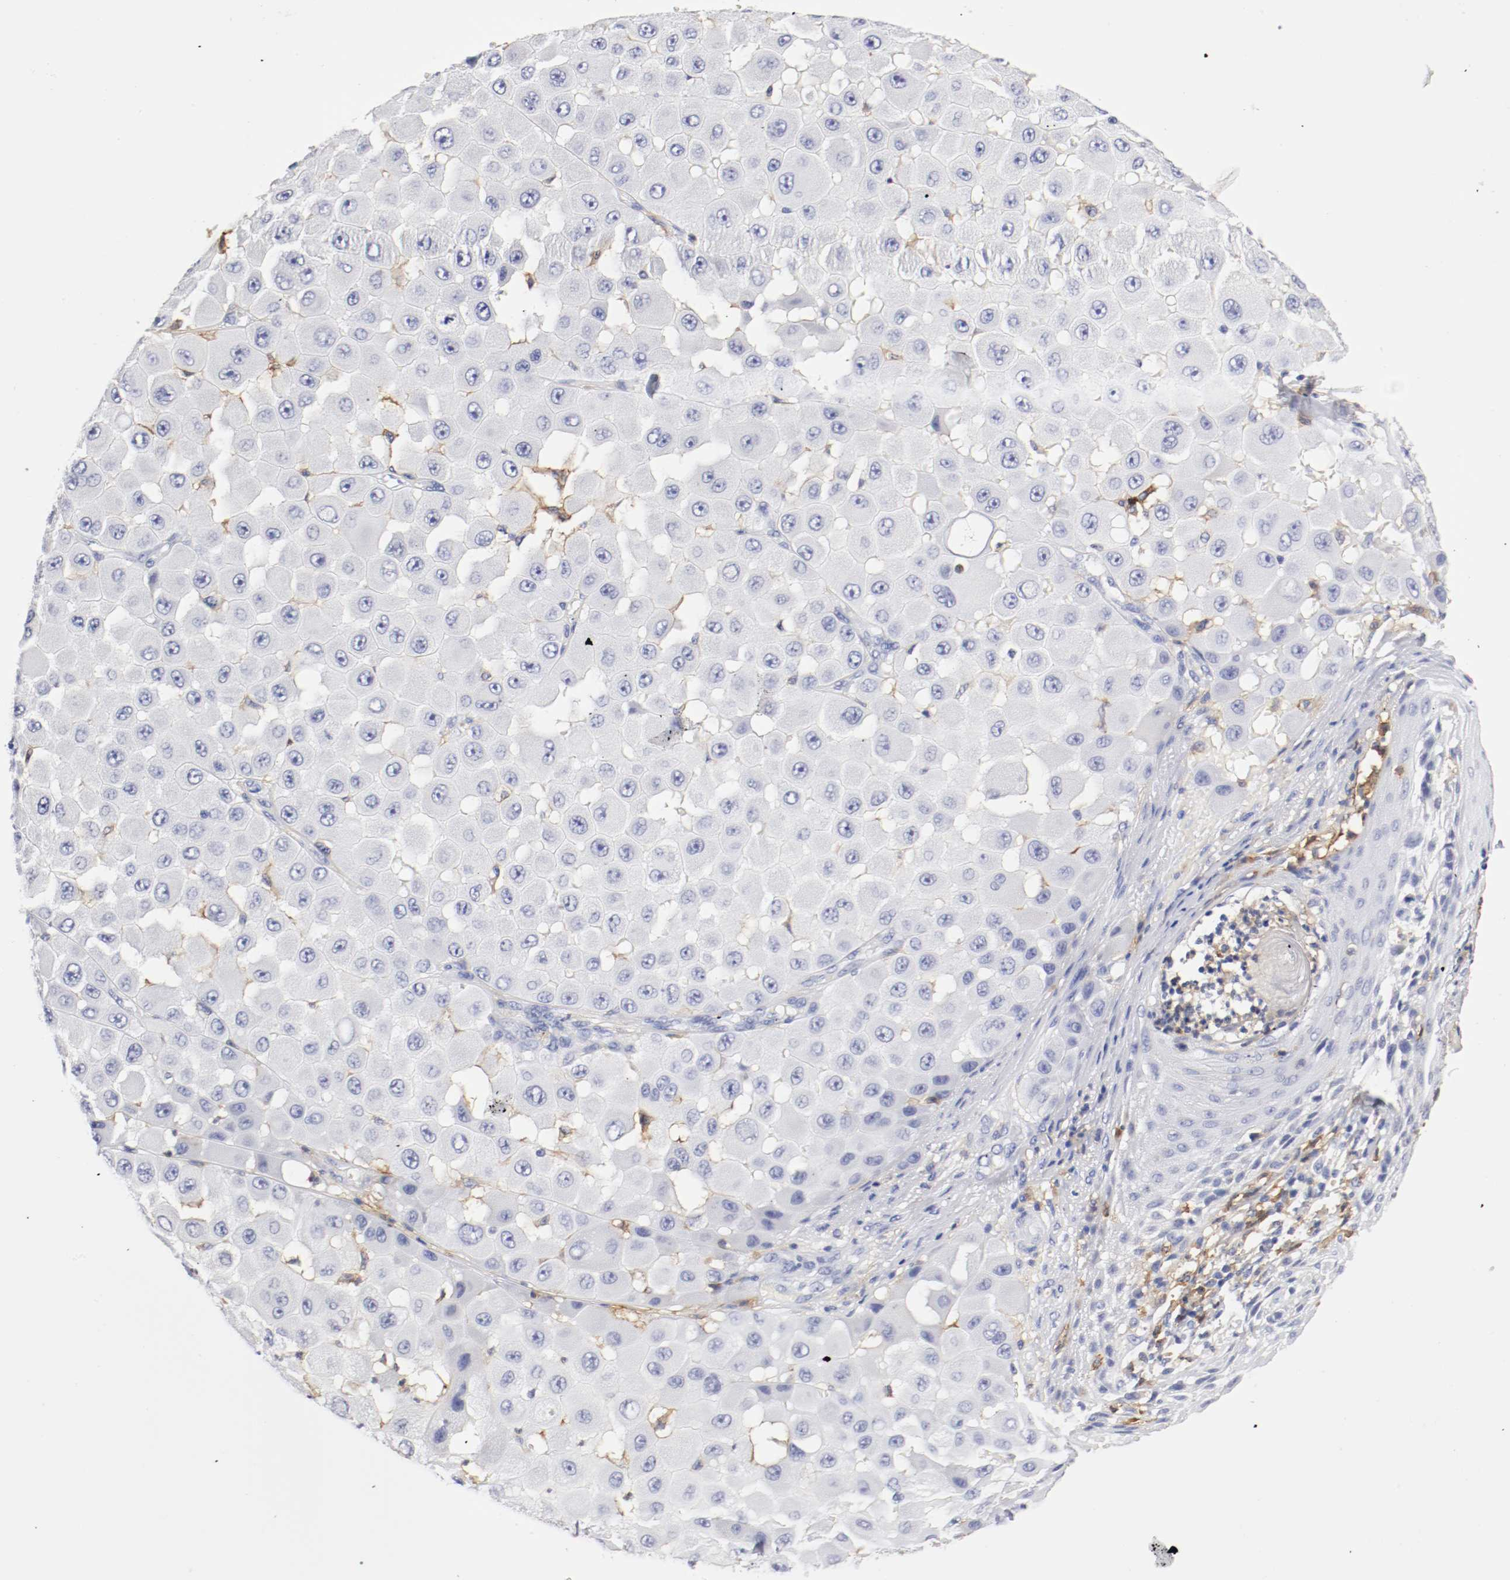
{"staining": {"intensity": "negative", "quantity": "none", "location": "none"}, "tissue": "melanoma", "cell_type": "Tumor cells", "image_type": "cancer", "snomed": [{"axis": "morphology", "description": "Malignant melanoma, NOS"}, {"axis": "topography", "description": "Skin"}], "caption": "High power microscopy photomicrograph of an immunohistochemistry image of melanoma, revealing no significant expression in tumor cells. (IHC, brightfield microscopy, high magnification).", "gene": "ITGAX", "patient": {"sex": "female", "age": 81}}